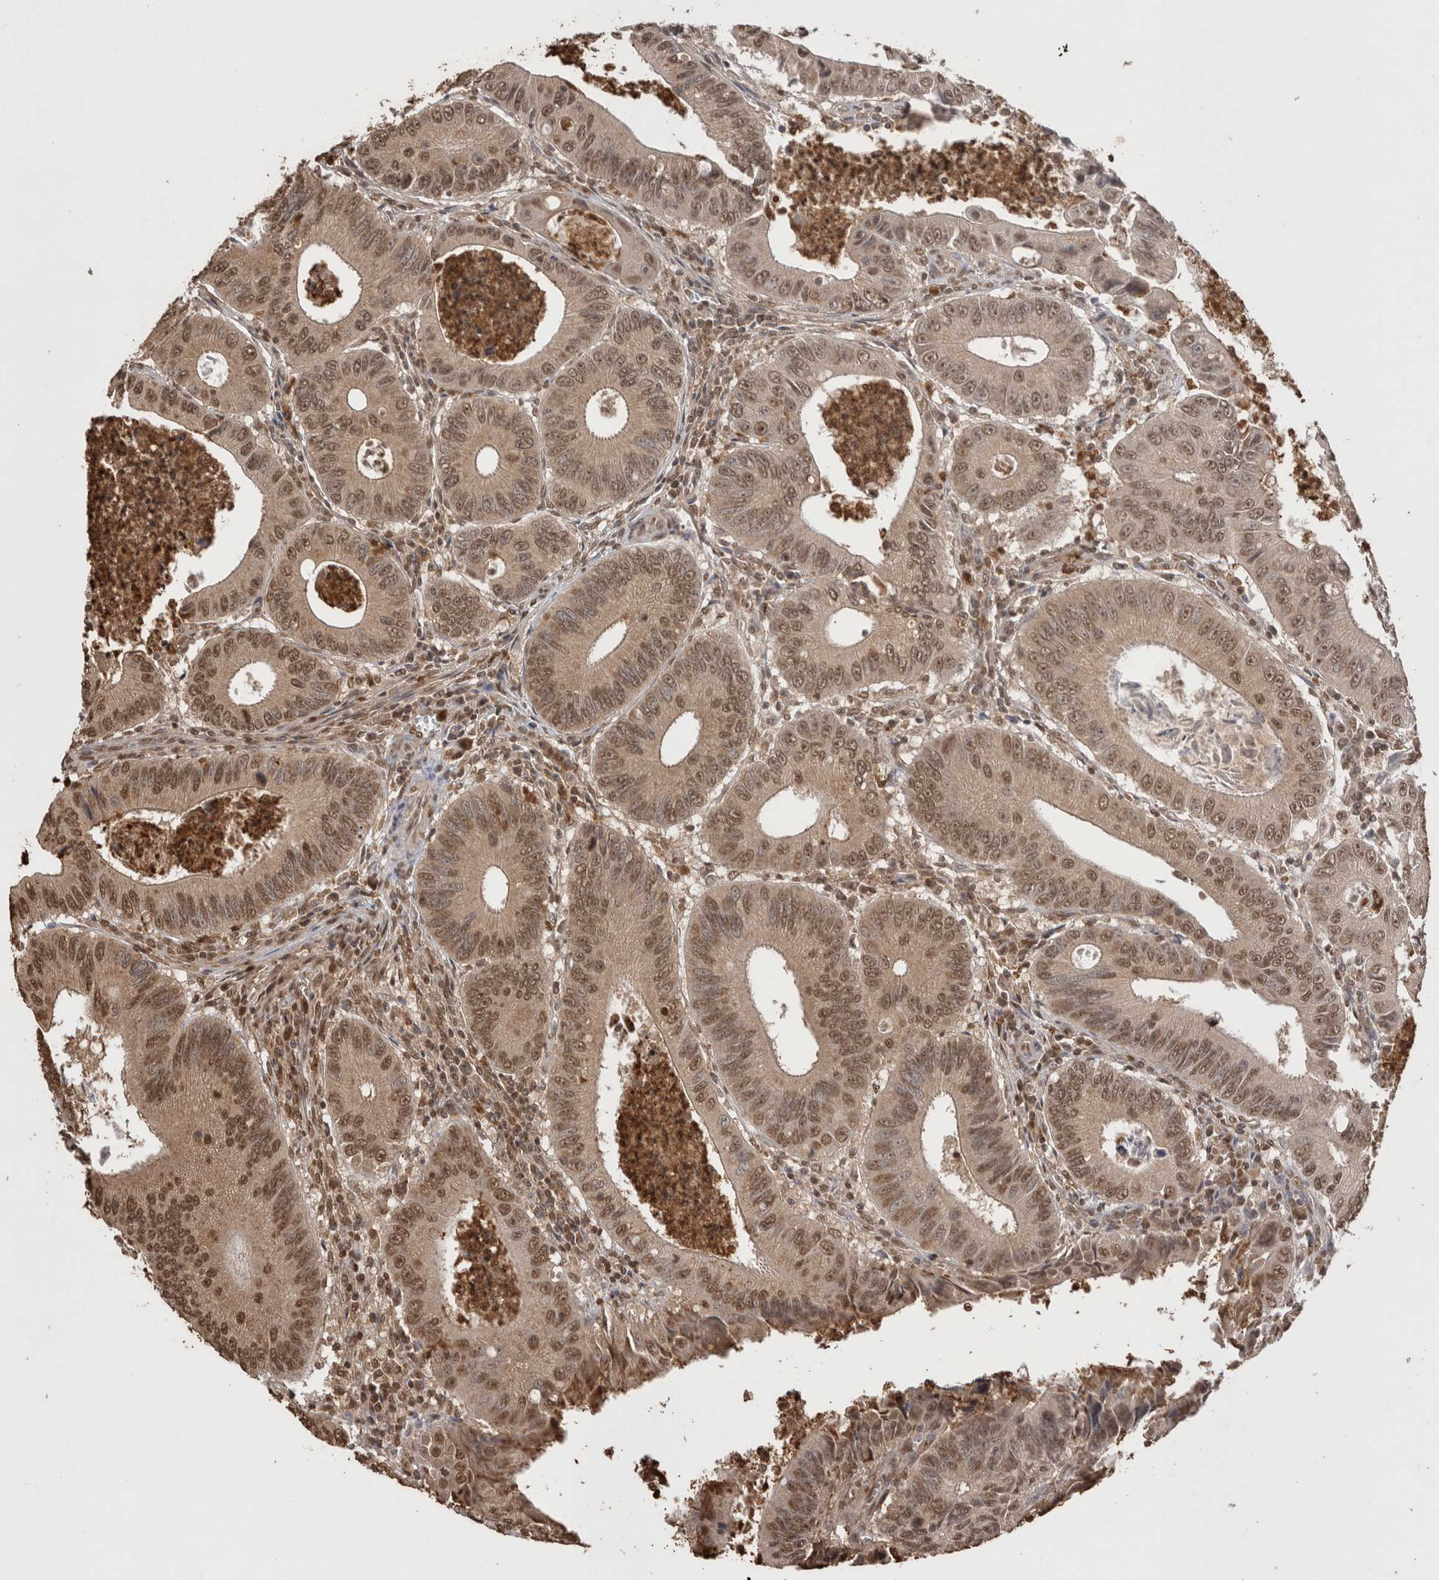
{"staining": {"intensity": "moderate", "quantity": ">75%", "location": "cytoplasmic/membranous,nuclear"}, "tissue": "colorectal cancer", "cell_type": "Tumor cells", "image_type": "cancer", "snomed": [{"axis": "morphology", "description": "Inflammation, NOS"}, {"axis": "morphology", "description": "Adenocarcinoma, NOS"}, {"axis": "topography", "description": "Colon"}], "caption": "IHC histopathology image of colorectal adenocarcinoma stained for a protein (brown), which exhibits medium levels of moderate cytoplasmic/membranous and nuclear expression in approximately >75% of tumor cells.", "gene": "GRK5", "patient": {"sex": "male", "age": 72}}